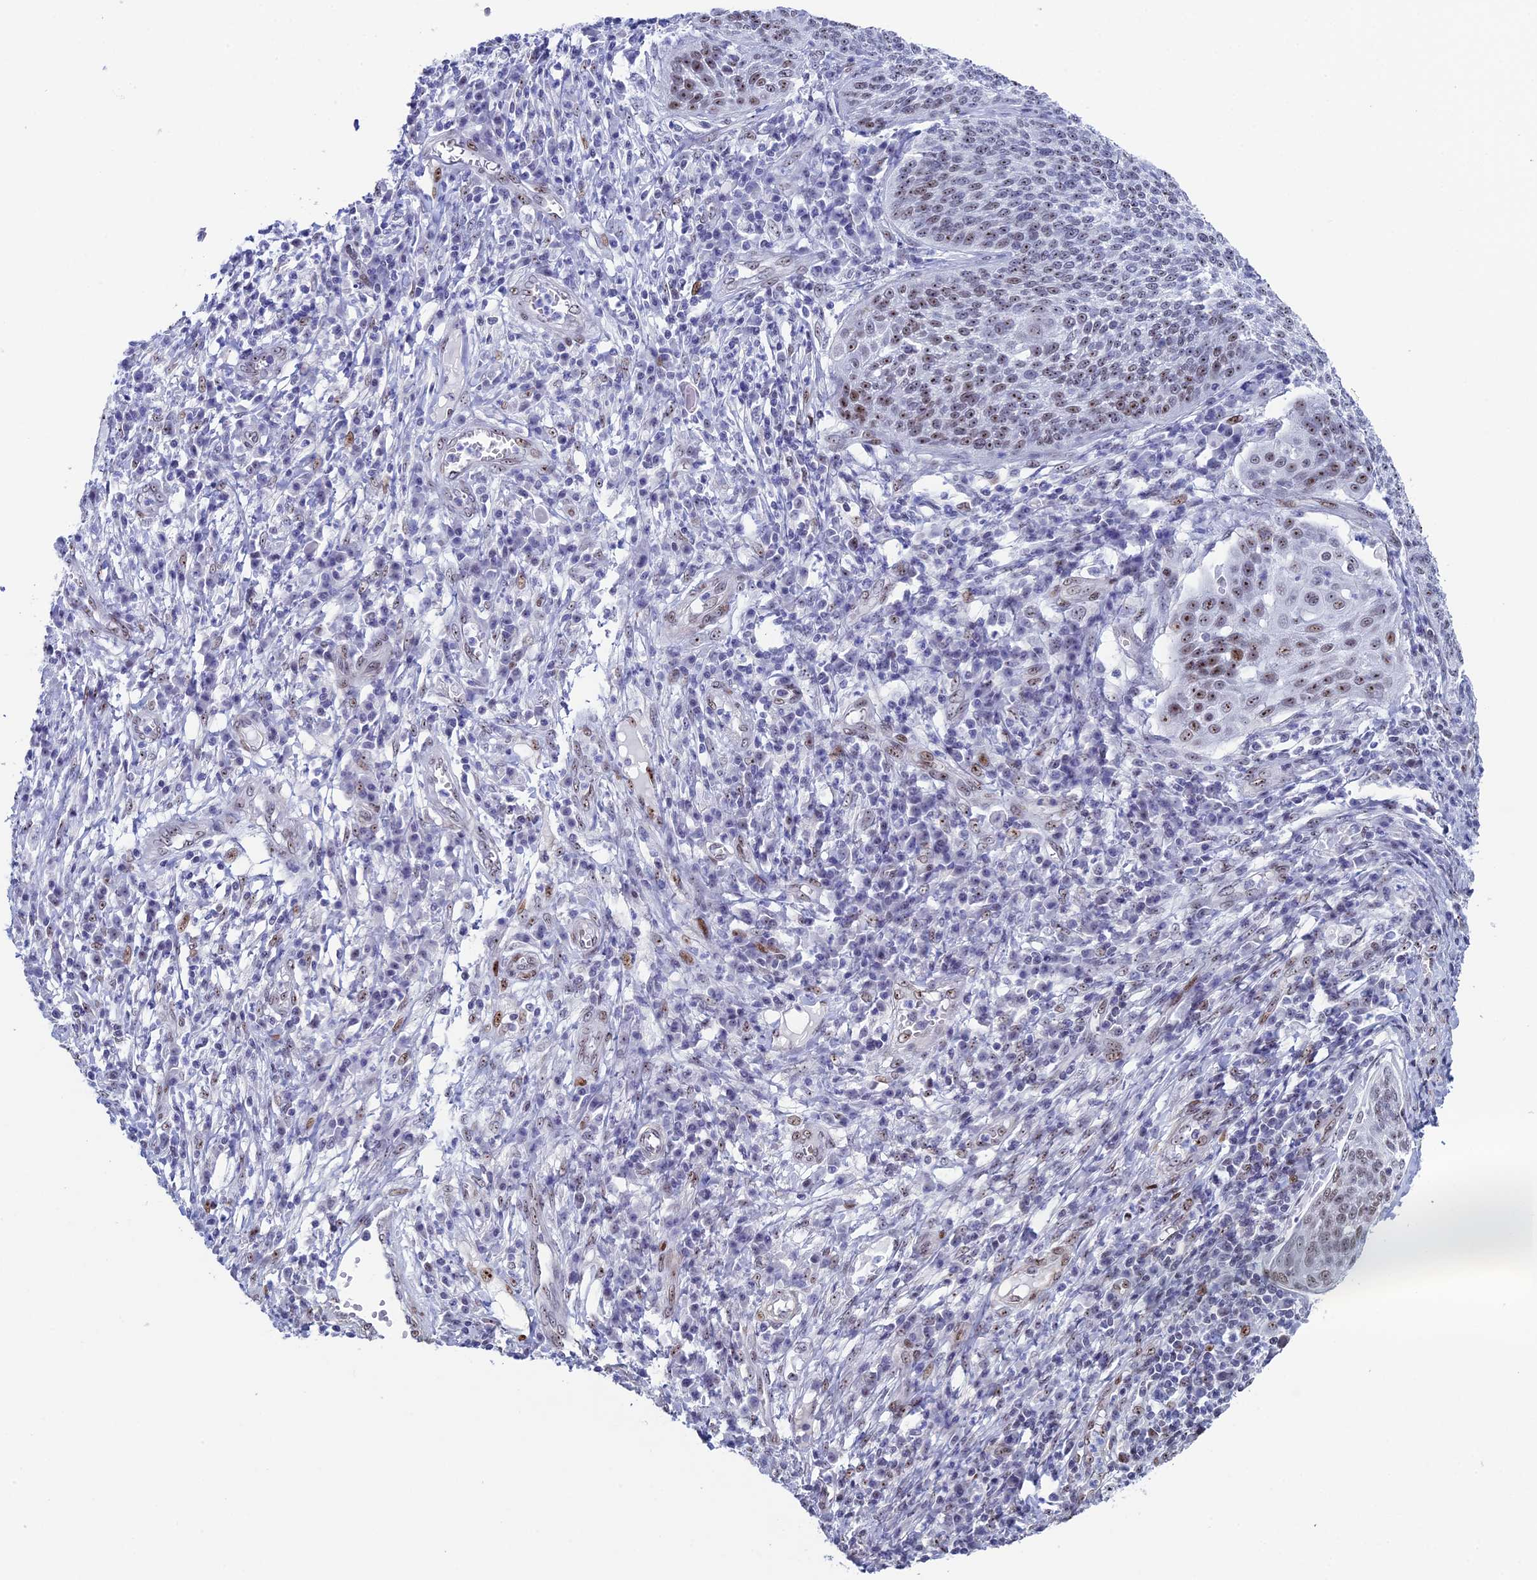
{"staining": {"intensity": "moderate", "quantity": "25%-75%", "location": "nuclear"}, "tissue": "cervical cancer", "cell_type": "Tumor cells", "image_type": "cancer", "snomed": [{"axis": "morphology", "description": "Squamous cell carcinoma, NOS"}, {"axis": "topography", "description": "Cervix"}], "caption": "High-power microscopy captured an immunohistochemistry image of cervical squamous cell carcinoma, revealing moderate nuclear positivity in approximately 25%-75% of tumor cells. (Stains: DAB in brown, nuclei in blue, Microscopy: brightfield microscopy at high magnification).", "gene": "CCDC86", "patient": {"sex": "female", "age": 34}}